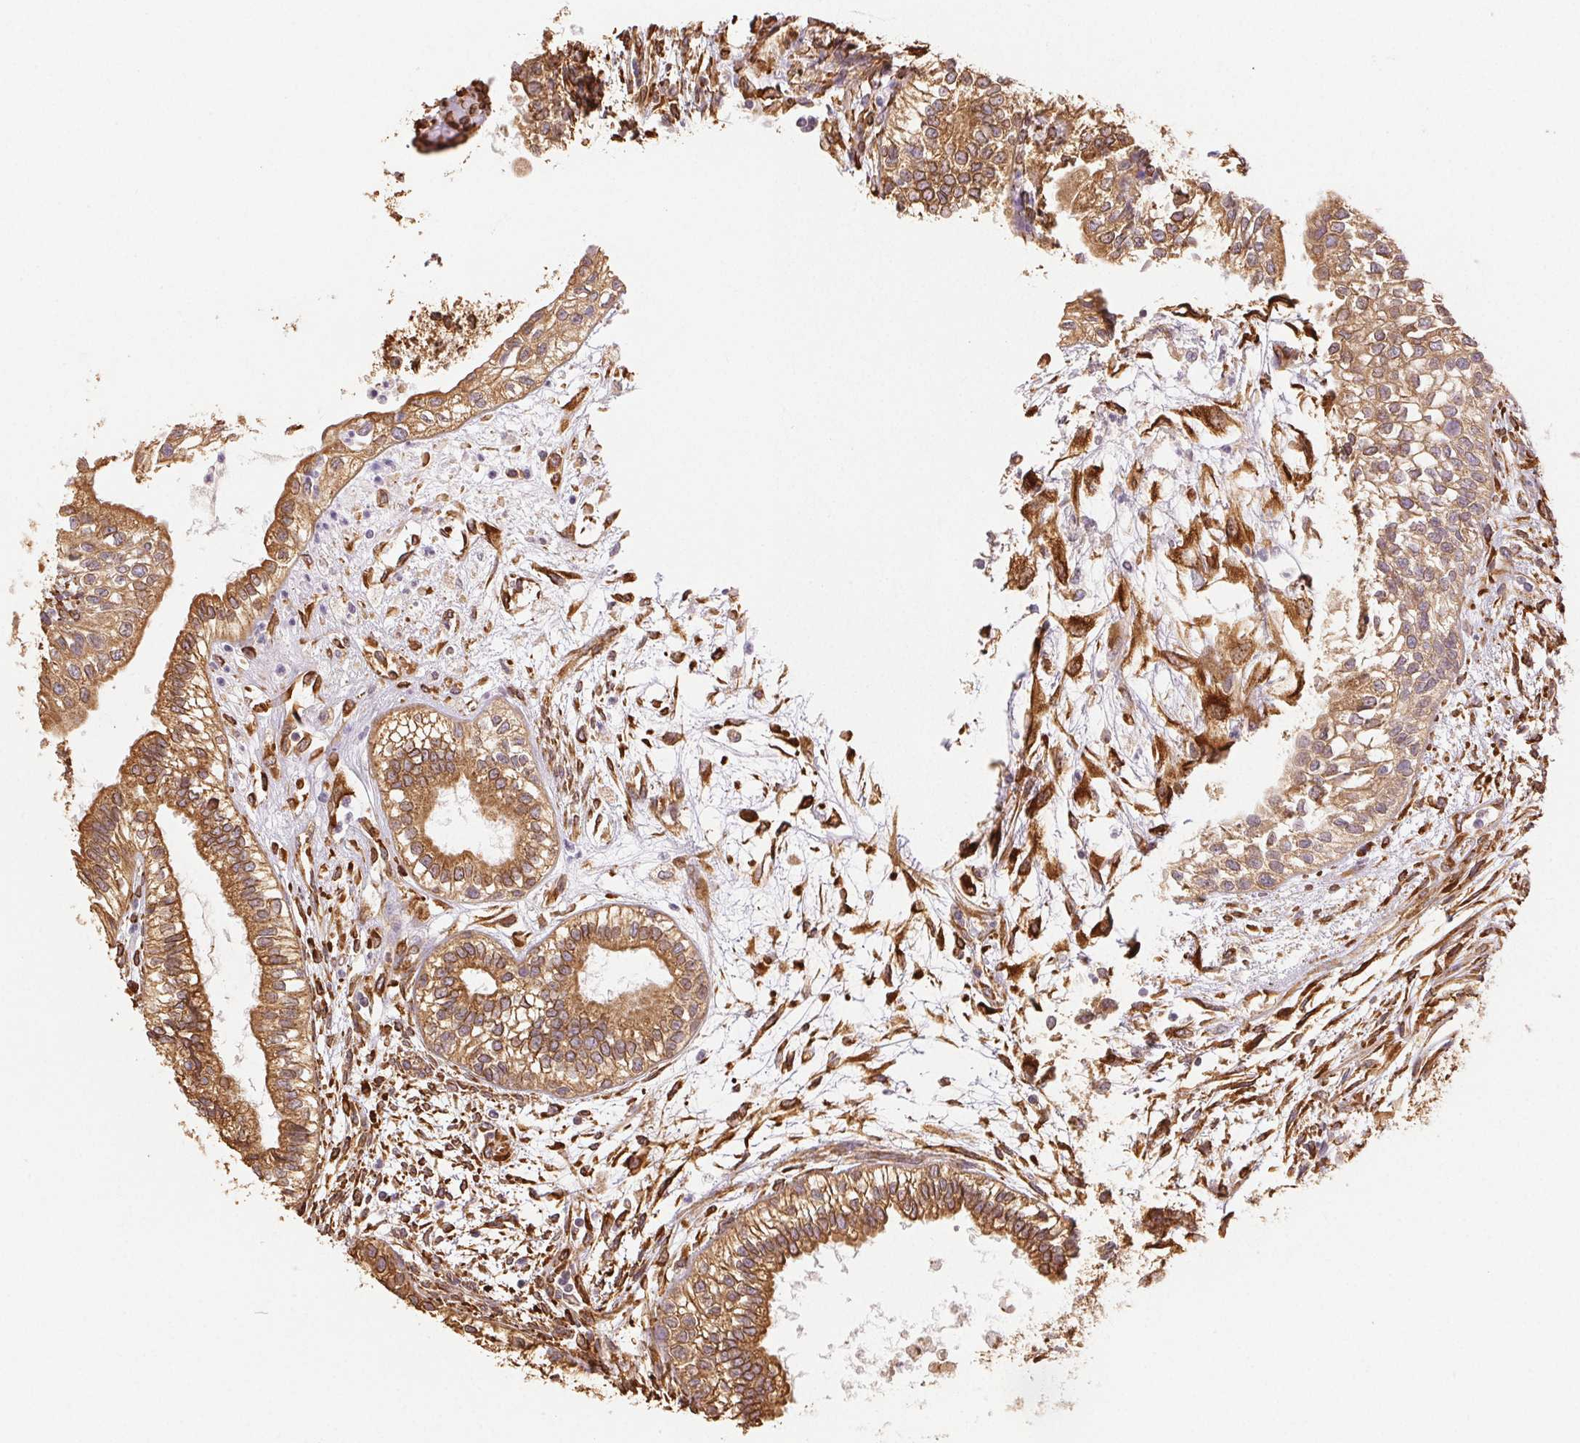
{"staining": {"intensity": "moderate", "quantity": ">75%", "location": "cytoplasmic/membranous"}, "tissue": "testis cancer", "cell_type": "Tumor cells", "image_type": "cancer", "snomed": [{"axis": "morphology", "description": "Carcinoma, Embryonal, NOS"}, {"axis": "topography", "description": "Testis"}], "caption": "The histopathology image demonstrates immunohistochemical staining of testis embryonal carcinoma. There is moderate cytoplasmic/membranous positivity is appreciated in approximately >75% of tumor cells.", "gene": "RCN3", "patient": {"sex": "male", "age": 37}}